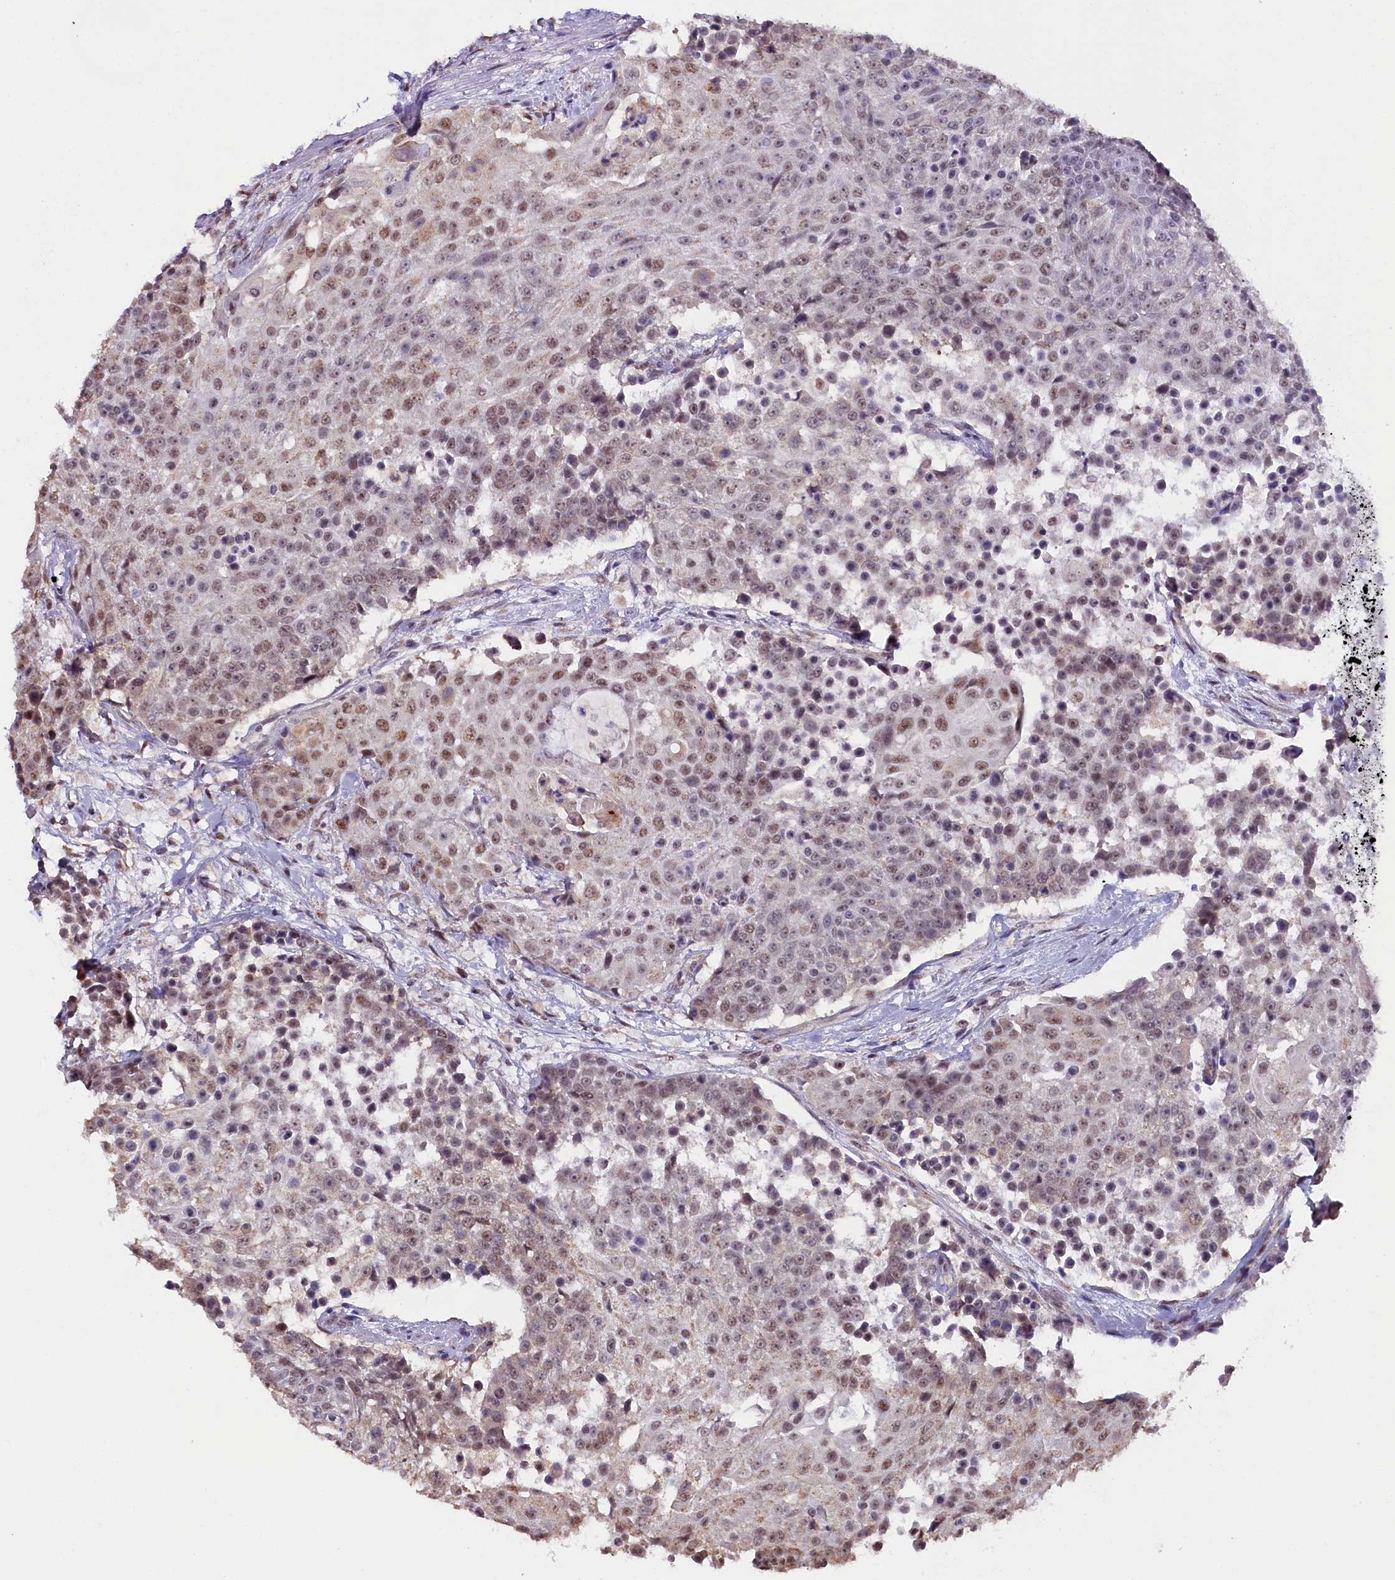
{"staining": {"intensity": "moderate", "quantity": "25%-75%", "location": "nuclear"}, "tissue": "urothelial cancer", "cell_type": "Tumor cells", "image_type": "cancer", "snomed": [{"axis": "morphology", "description": "Urothelial carcinoma, High grade"}, {"axis": "topography", "description": "Urinary bladder"}], "caption": "This is an image of IHC staining of urothelial cancer, which shows moderate staining in the nuclear of tumor cells.", "gene": "NCBP1", "patient": {"sex": "female", "age": 63}}